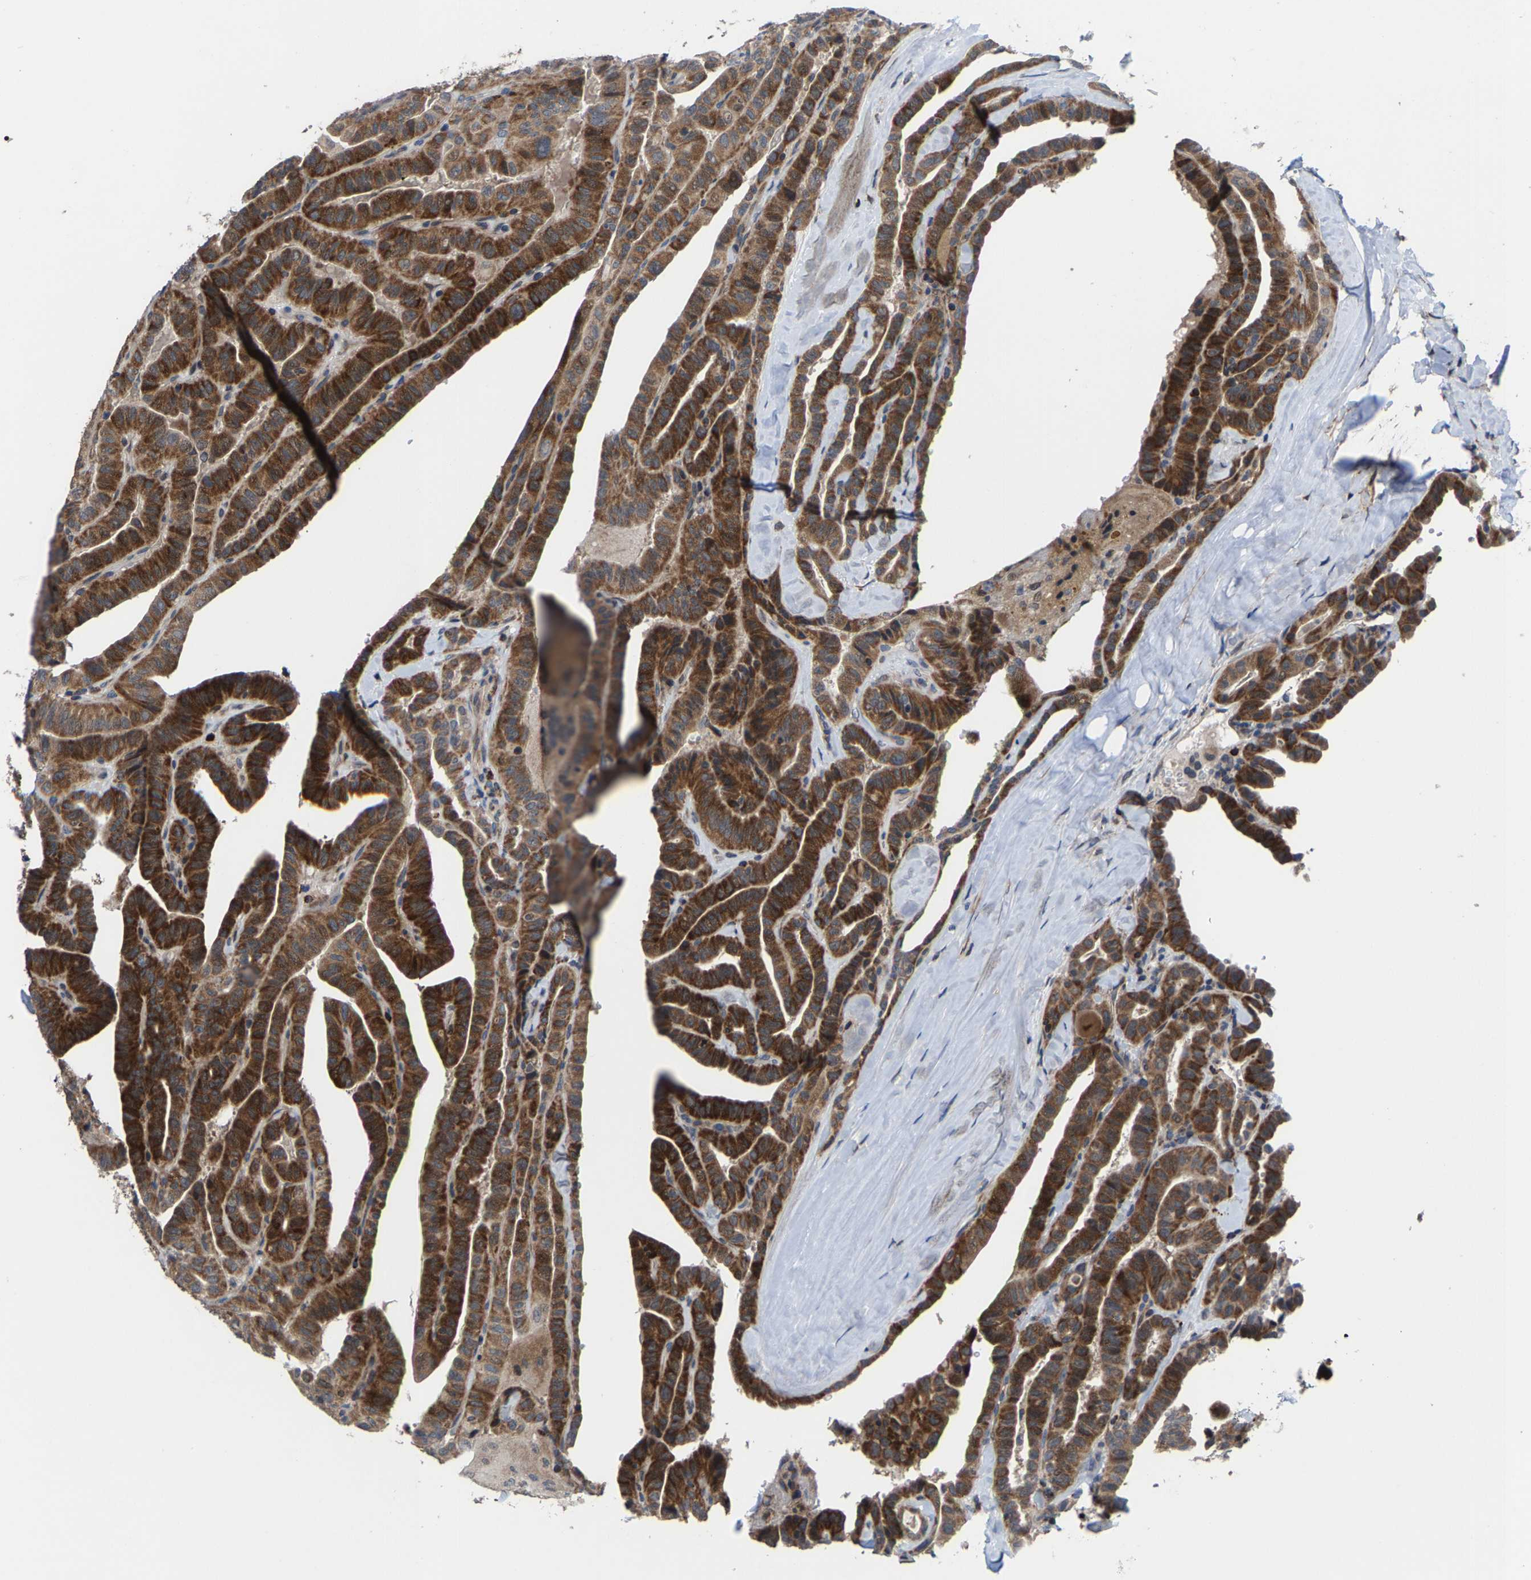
{"staining": {"intensity": "strong", "quantity": ">75%", "location": "cytoplasmic/membranous"}, "tissue": "thyroid cancer", "cell_type": "Tumor cells", "image_type": "cancer", "snomed": [{"axis": "morphology", "description": "Papillary adenocarcinoma, NOS"}, {"axis": "topography", "description": "Thyroid gland"}], "caption": "A micrograph showing strong cytoplasmic/membranous staining in approximately >75% of tumor cells in papillary adenocarcinoma (thyroid), as visualized by brown immunohistochemical staining.", "gene": "TDRKH", "patient": {"sex": "male", "age": 77}}